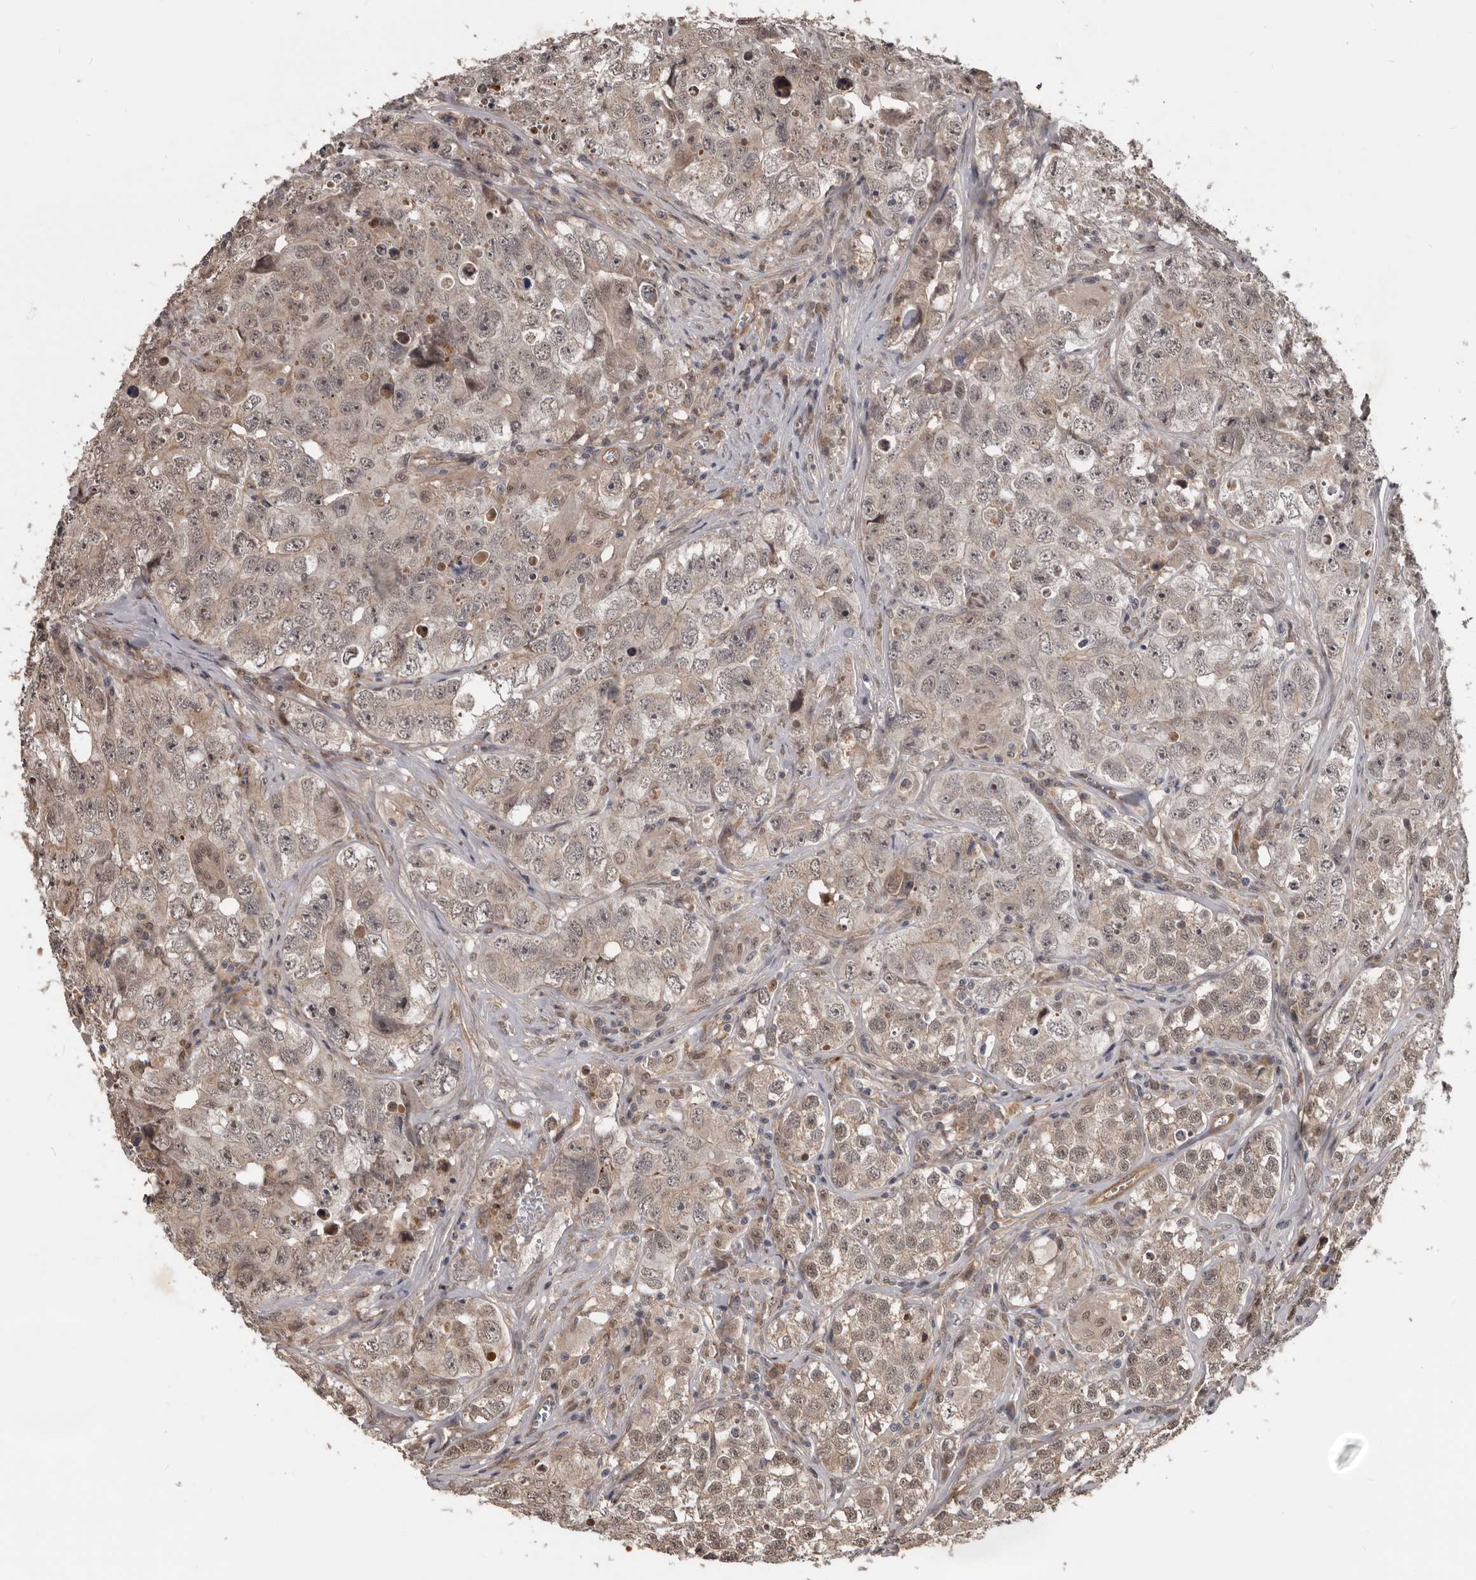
{"staining": {"intensity": "weak", "quantity": "25%-75%", "location": "nuclear"}, "tissue": "testis cancer", "cell_type": "Tumor cells", "image_type": "cancer", "snomed": [{"axis": "morphology", "description": "Seminoma, NOS"}, {"axis": "morphology", "description": "Carcinoma, Embryonal, NOS"}, {"axis": "topography", "description": "Testis"}], "caption": "Immunohistochemical staining of human testis embryonal carcinoma reveals low levels of weak nuclear protein positivity in approximately 25%-75% of tumor cells.", "gene": "AHR", "patient": {"sex": "male", "age": 43}}